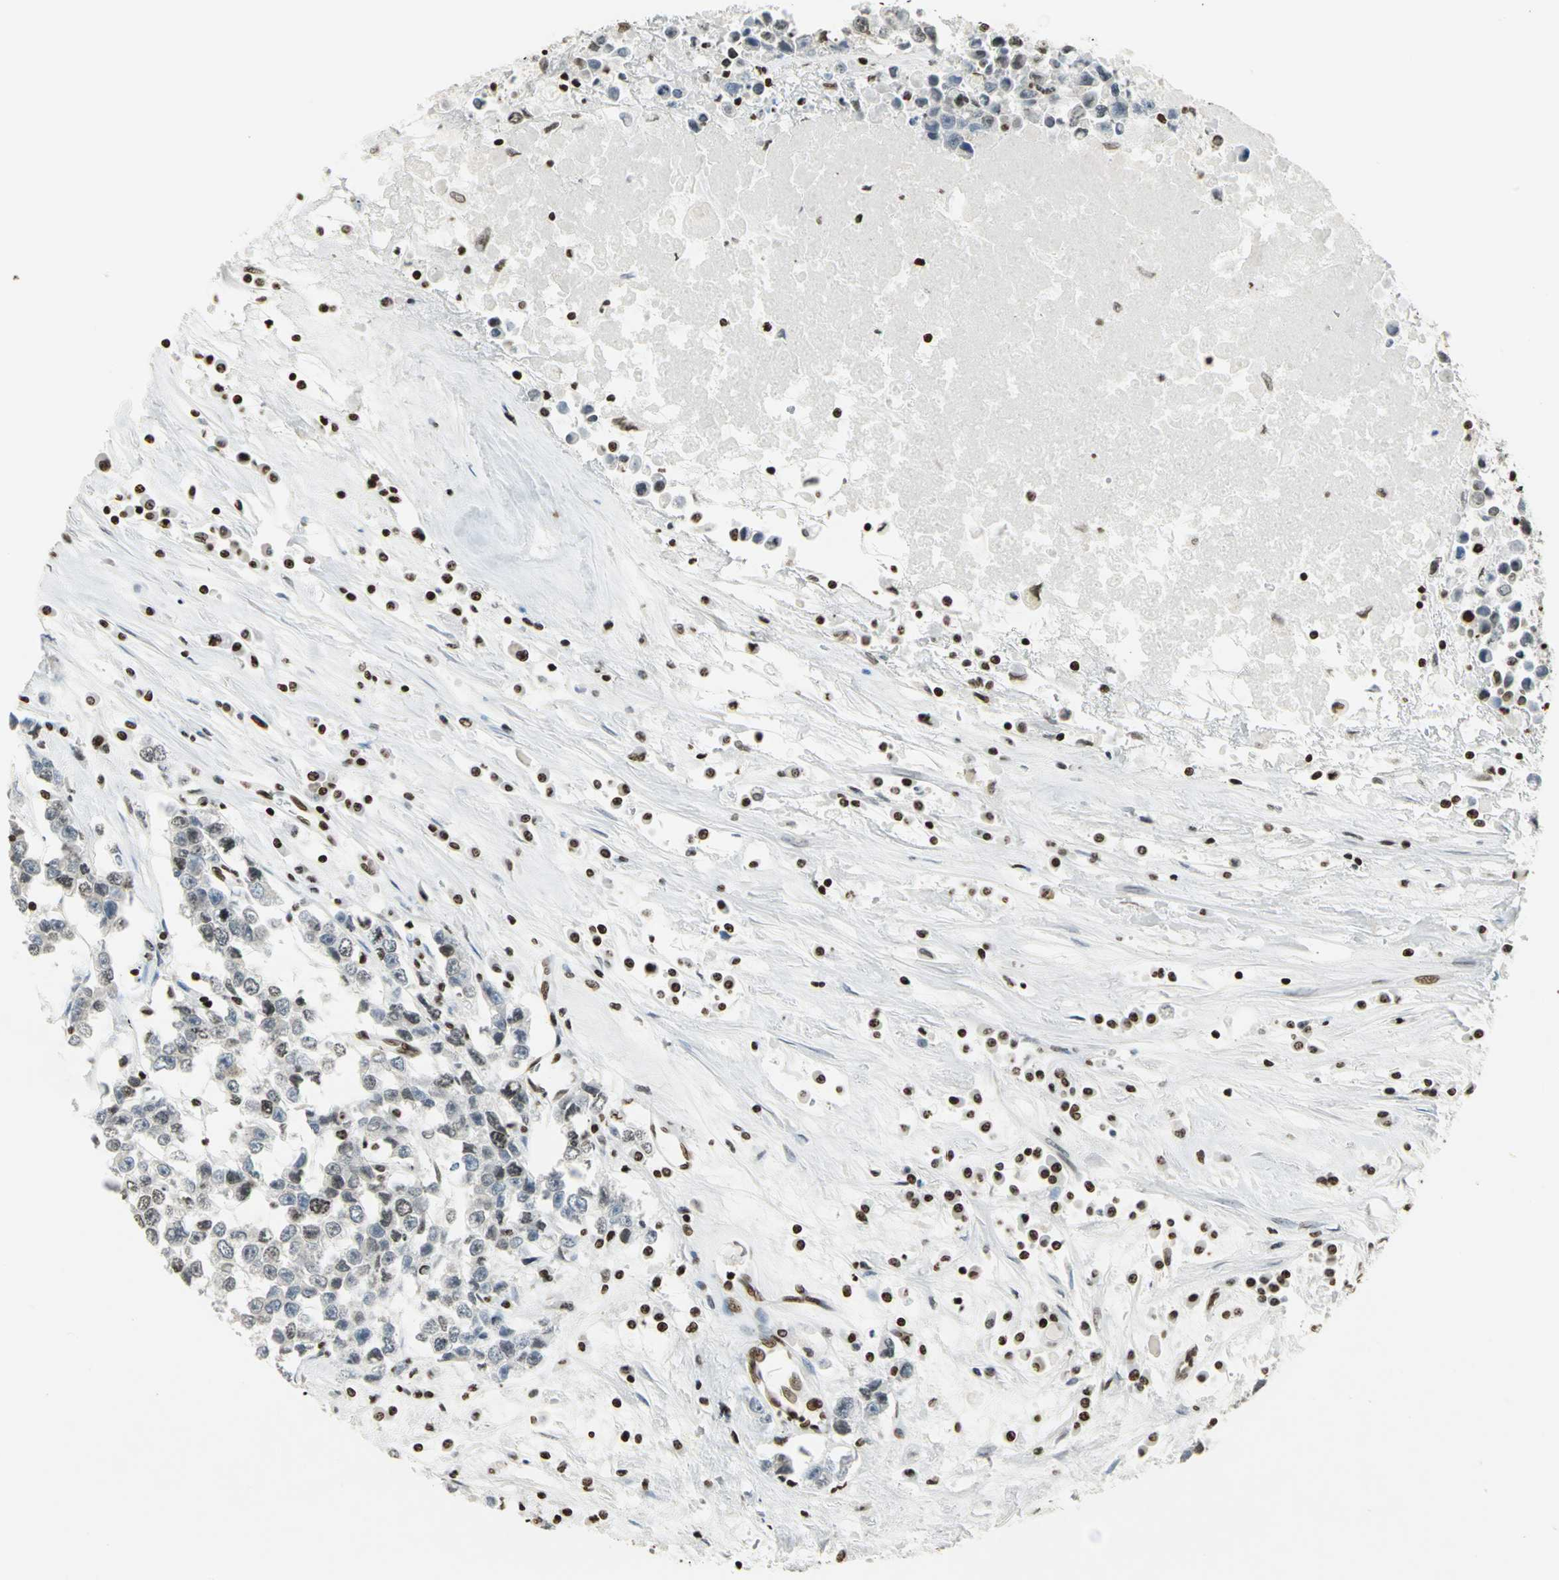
{"staining": {"intensity": "negative", "quantity": "none", "location": "none"}, "tissue": "testis cancer", "cell_type": "Tumor cells", "image_type": "cancer", "snomed": [{"axis": "morphology", "description": "Seminoma, NOS"}, {"axis": "morphology", "description": "Carcinoma, Embryonal, NOS"}, {"axis": "topography", "description": "Testis"}], "caption": "IHC histopathology image of neoplastic tissue: testis cancer stained with DAB exhibits no significant protein positivity in tumor cells.", "gene": "HMGB1", "patient": {"sex": "male", "age": 52}}